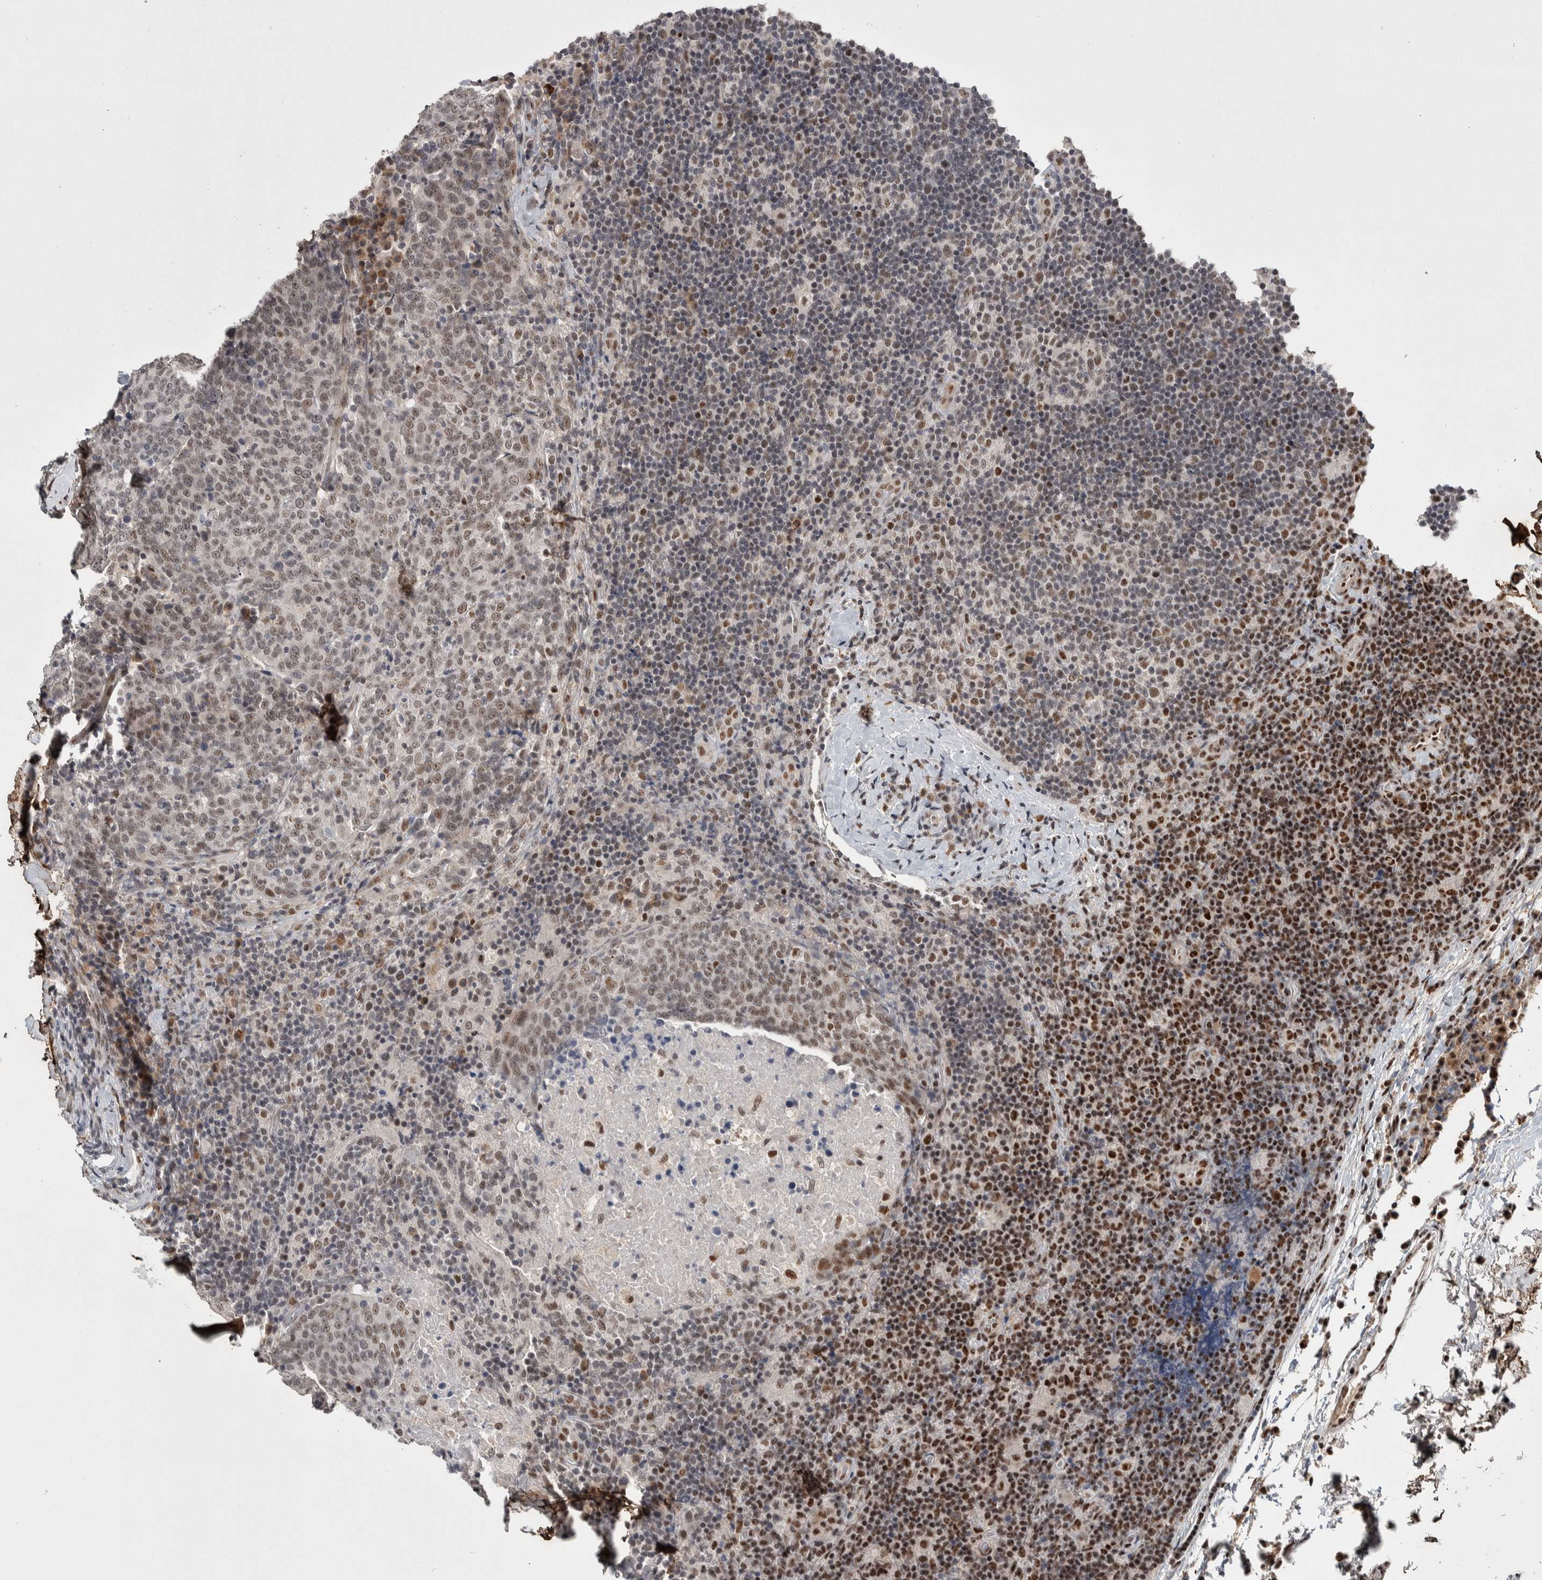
{"staining": {"intensity": "weak", "quantity": ">75%", "location": "nuclear"}, "tissue": "head and neck cancer", "cell_type": "Tumor cells", "image_type": "cancer", "snomed": [{"axis": "morphology", "description": "Squamous cell carcinoma, NOS"}, {"axis": "morphology", "description": "Squamous cell carcinoma, metastatic, NOS"}, {"axis": "topography", "description": "Lymph node"}, {"axis": "topography", "description": "Head-Neck"}], "caption": "A low amount of weak nuclear staining is identified in approximately >75% of tumor cells in head and neck cancer tissue.", "gene": "ASPN", "patient": {"sex": "male", "age": 62}}